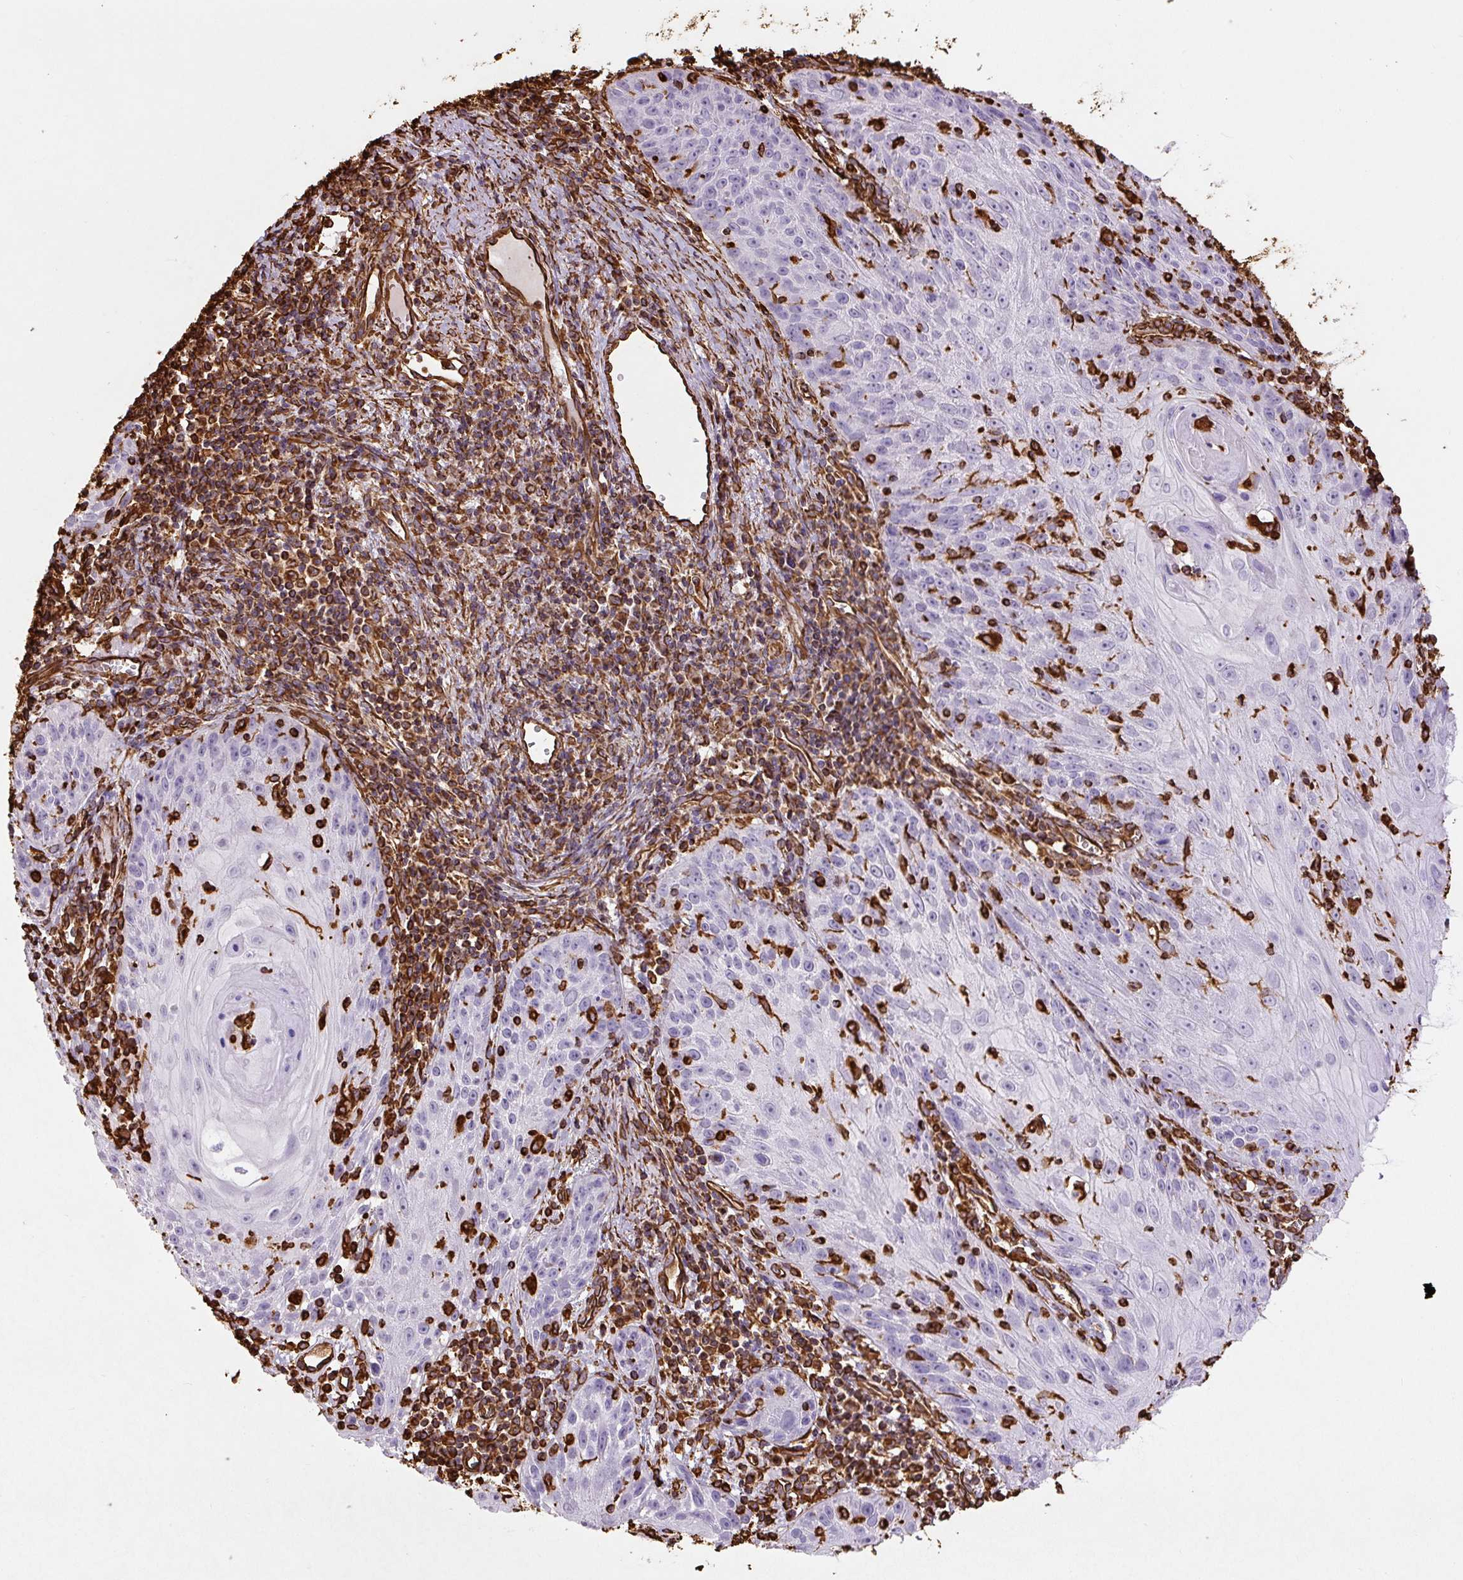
{"staining": {"intensity": "negative", "quantity": "none", "location": "none"}, "tissue": "skin cancer", "cell_type": "Tumor cells", "image_type": "cancer", "snomed": [{"axis": "morphology", "description": "Squamous cell carcinoma, NOS"}, {"axis": "topography", "description": "Skin"}, {"axis": "topography", "description": "Vulva"}], "caption": "Photomicrograph shows no protein staining in tumor cells of skin cancer (squamous cell carcinoma) tissue. (Stains: DAB immunohistochemistry with hematoxylin counter stain, Microscopy: brightfield microscopy at high magnification).", "gene": "VIM", "patient": {"sex": "female", "age": 76}}